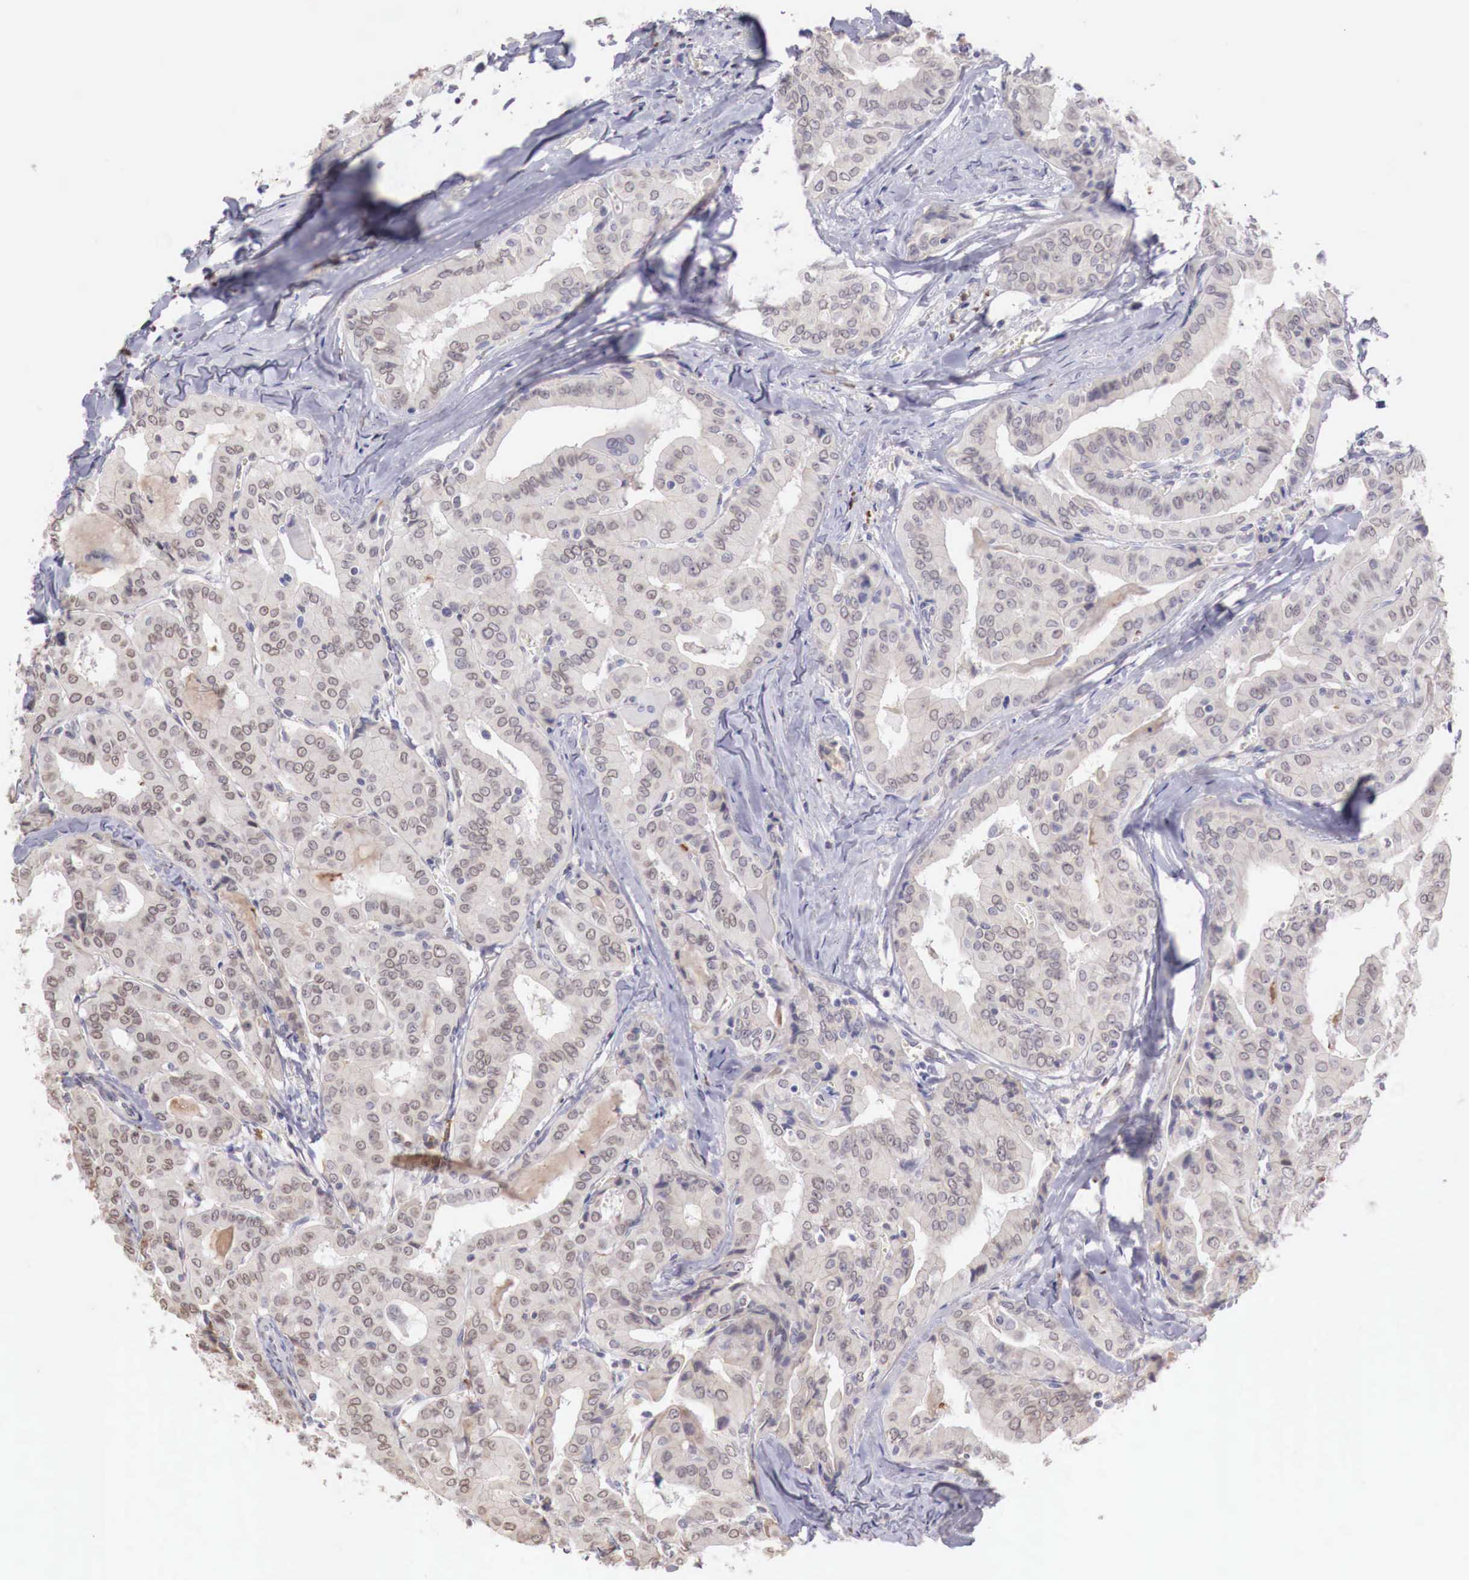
{"staining": {"intensity": "negative", "quantity": "none", "location": "none"}, "tissue": "thyroid cancer", "cell_type": "Tumor cells", "image_type": "cancer", "snomed": [{"axis": "morphology", "description": "Papillary adenocarcinoma, NOS"}, {"axis": "topography", "description": "Thyroid gland"}], "caption": "Immunohistochemical staining of human thyroid cancer displays no significant positivity in tumor cells.", "gene": "XPNPEP2", "patient": {"sex": "female", "age": 71}}